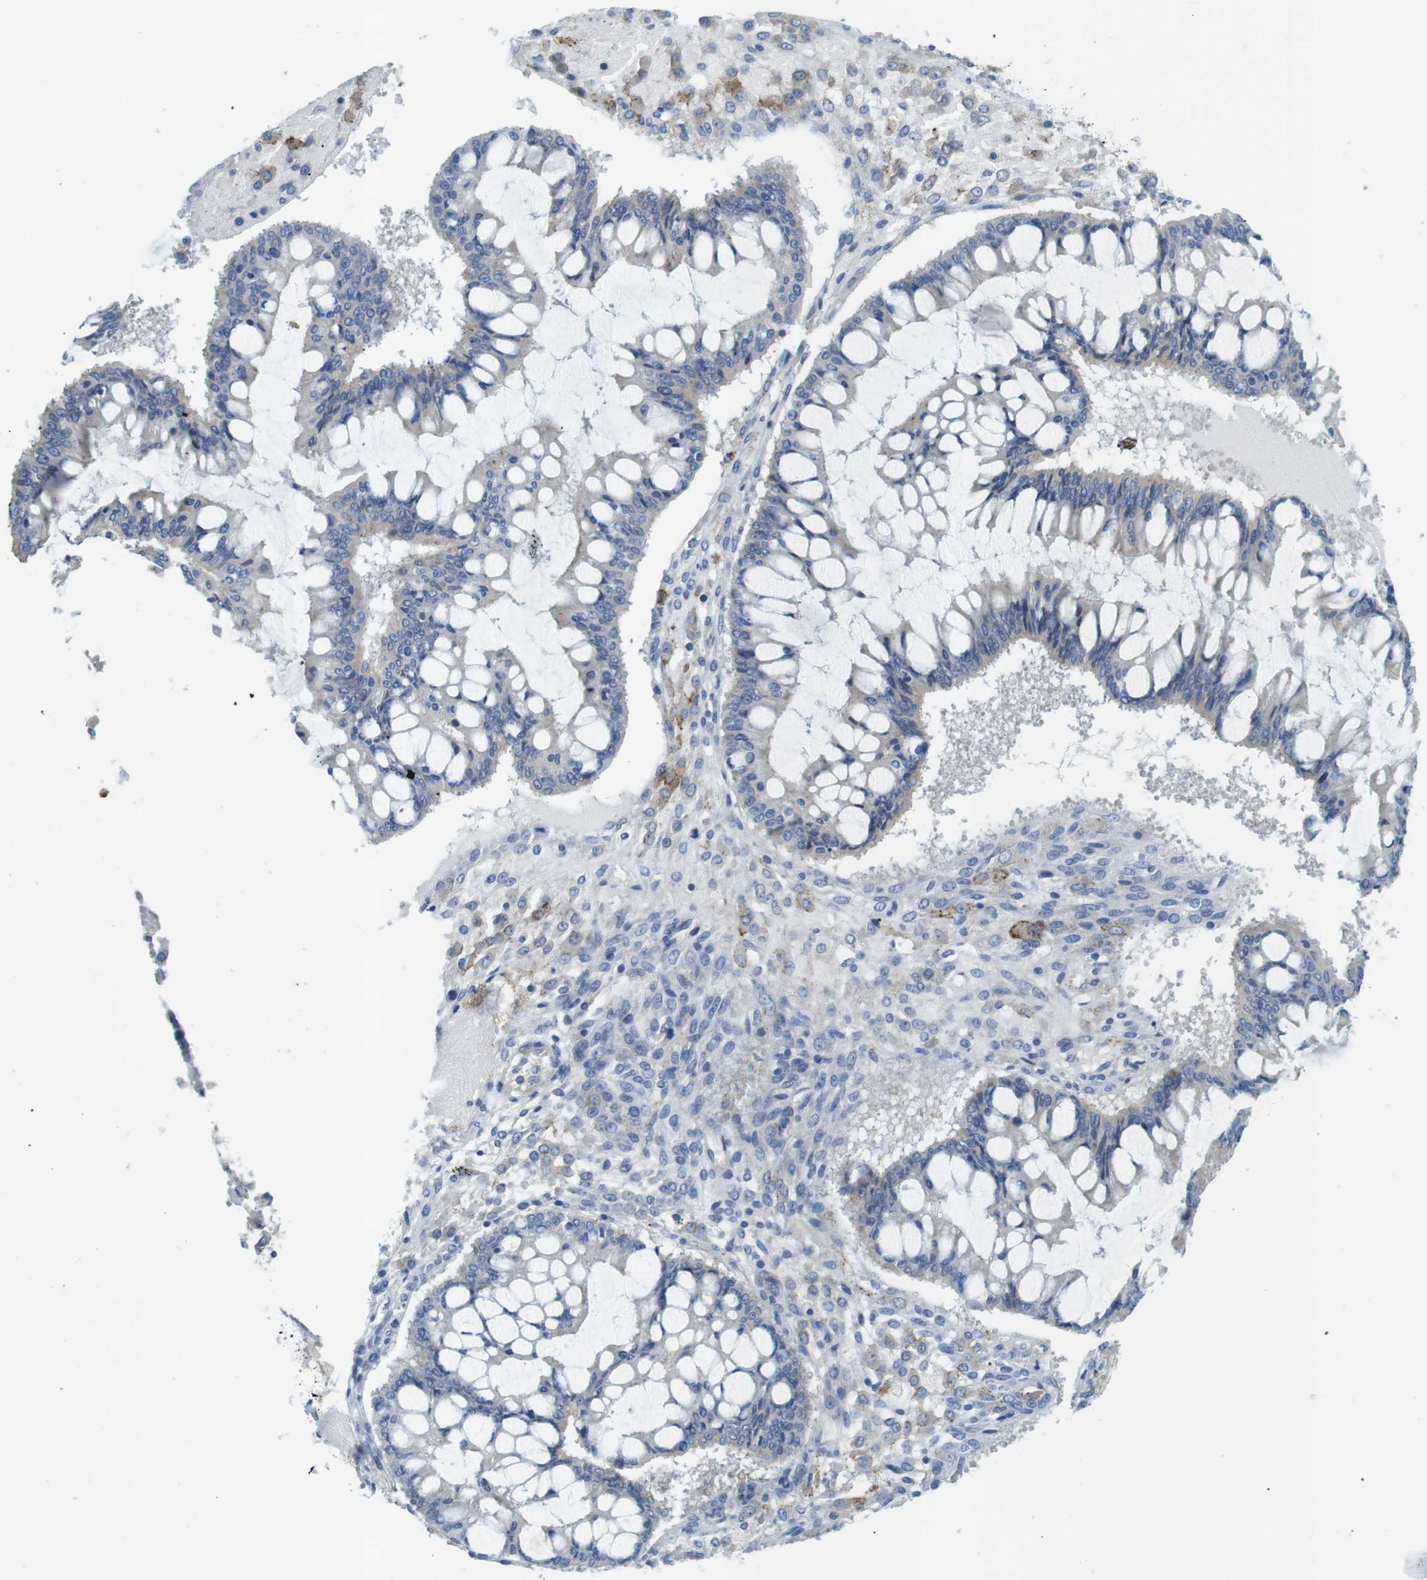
{"staining": {"intensity": "negative", "quantity": "none", "location": "none"}, "tissue": "ovarian cancer", "cell_type": "Tumor cells", "image_type": "cancer", "snomed": [{"axis": "morphology", "description": "Cystadenocarcinoma, mucinous, NOS"}, {"axis": "topography", "description": "Ovary"}], "caption": "There is no significant expression in tumor cells of ovarian cancer (mucinous cystadenocarcinoma).", "gene": "TYW1", "patient": {"sex": "female", "age": 73}}